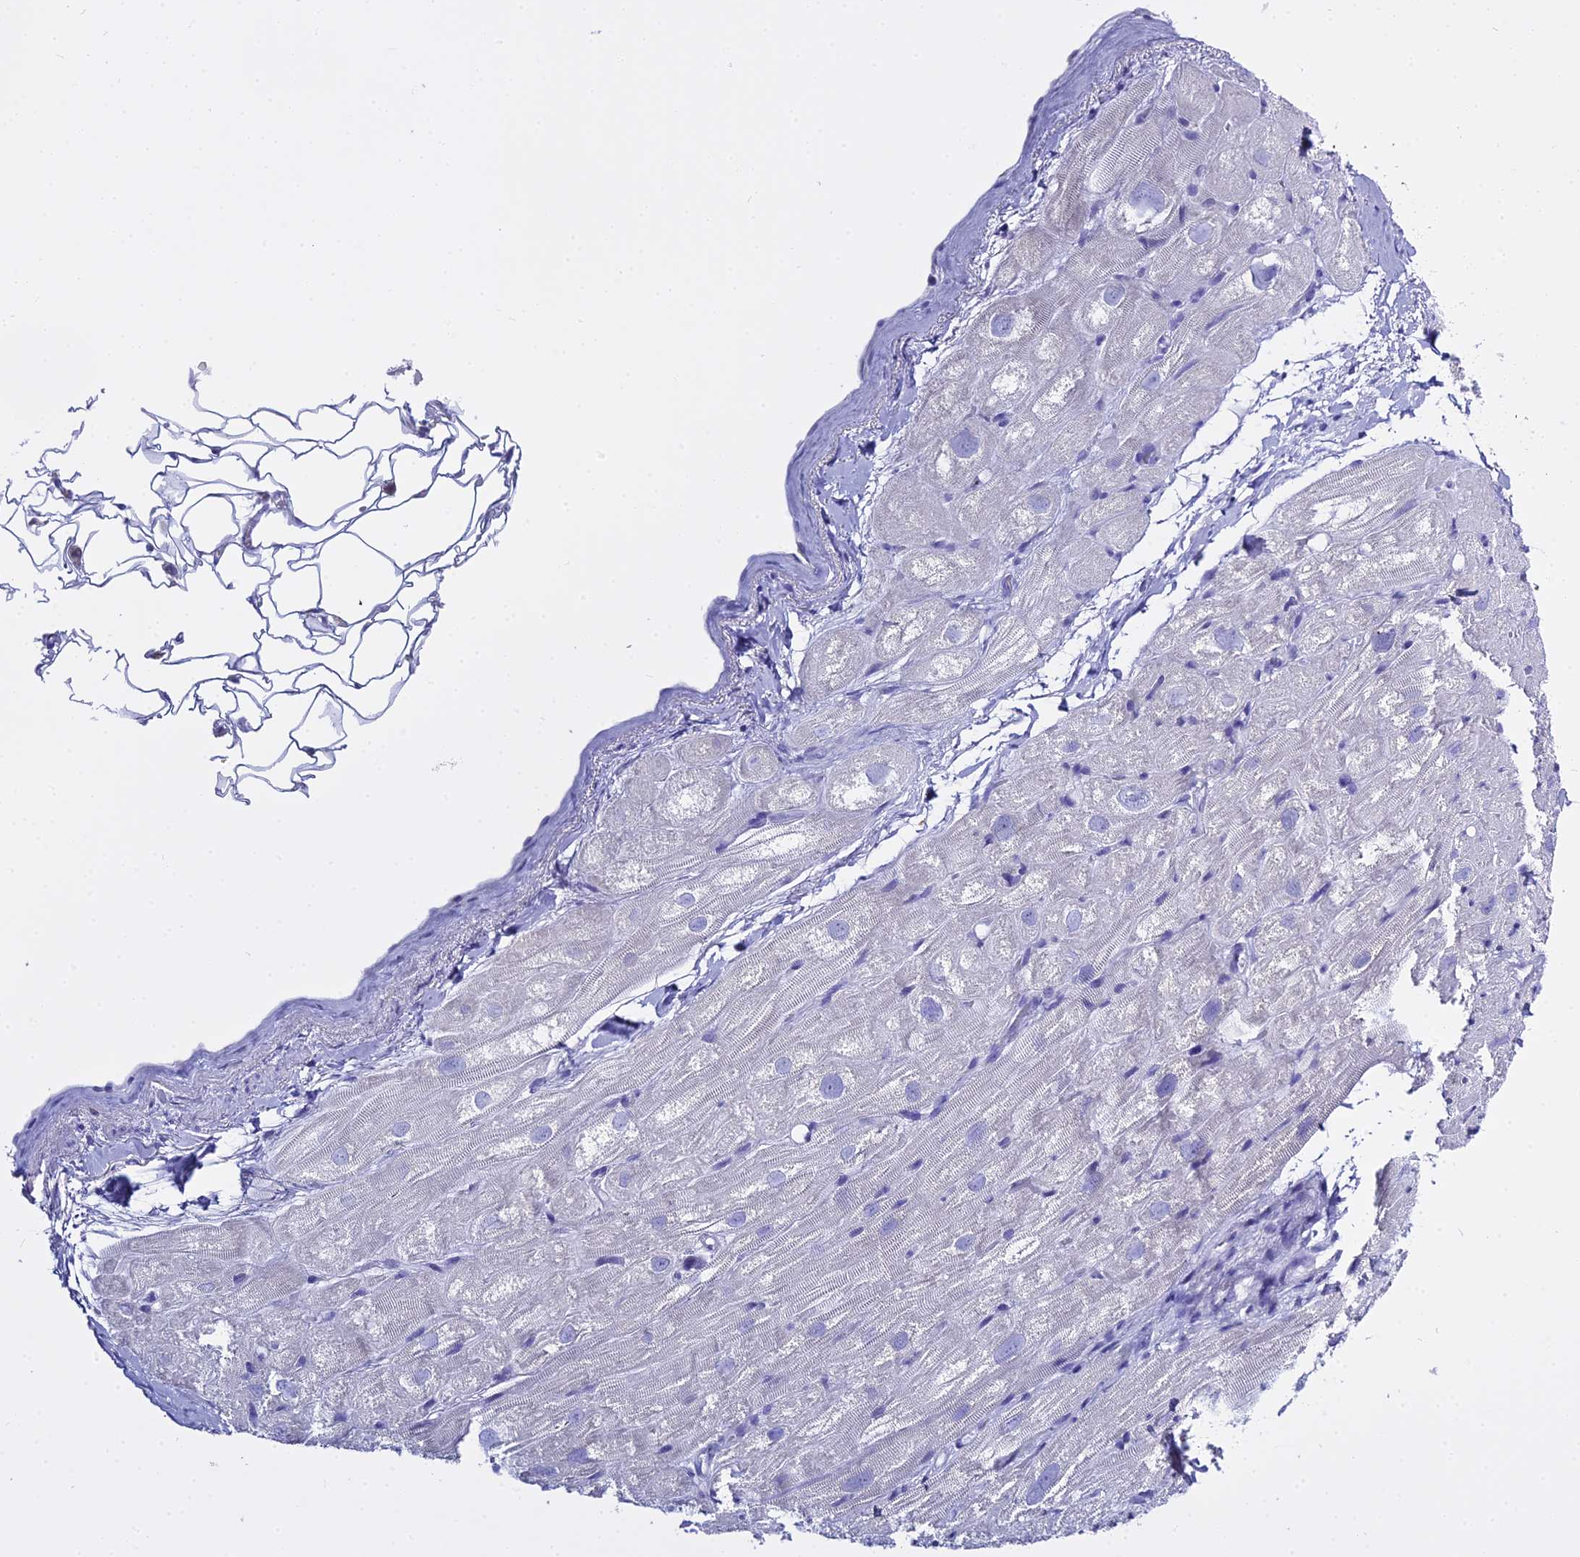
{"staining": {"intensity": "negative", "quantity": "none", "location": "none"}, "tissue": "heart muscle", "cell_type": "Cardiomyocytes", "image_type": "normal", "snomed": [{"axis": "morphology", "description": "Normal tissue, NOS"}, {"axis": "topography", "description": "Heart"}], "caption": "Immunohistochemical staining of benign heart muscle exhibits no significant positivity in cardiomyocytes.", "gene": "CD5", "patient": {"sex": "male", "age": 50}}